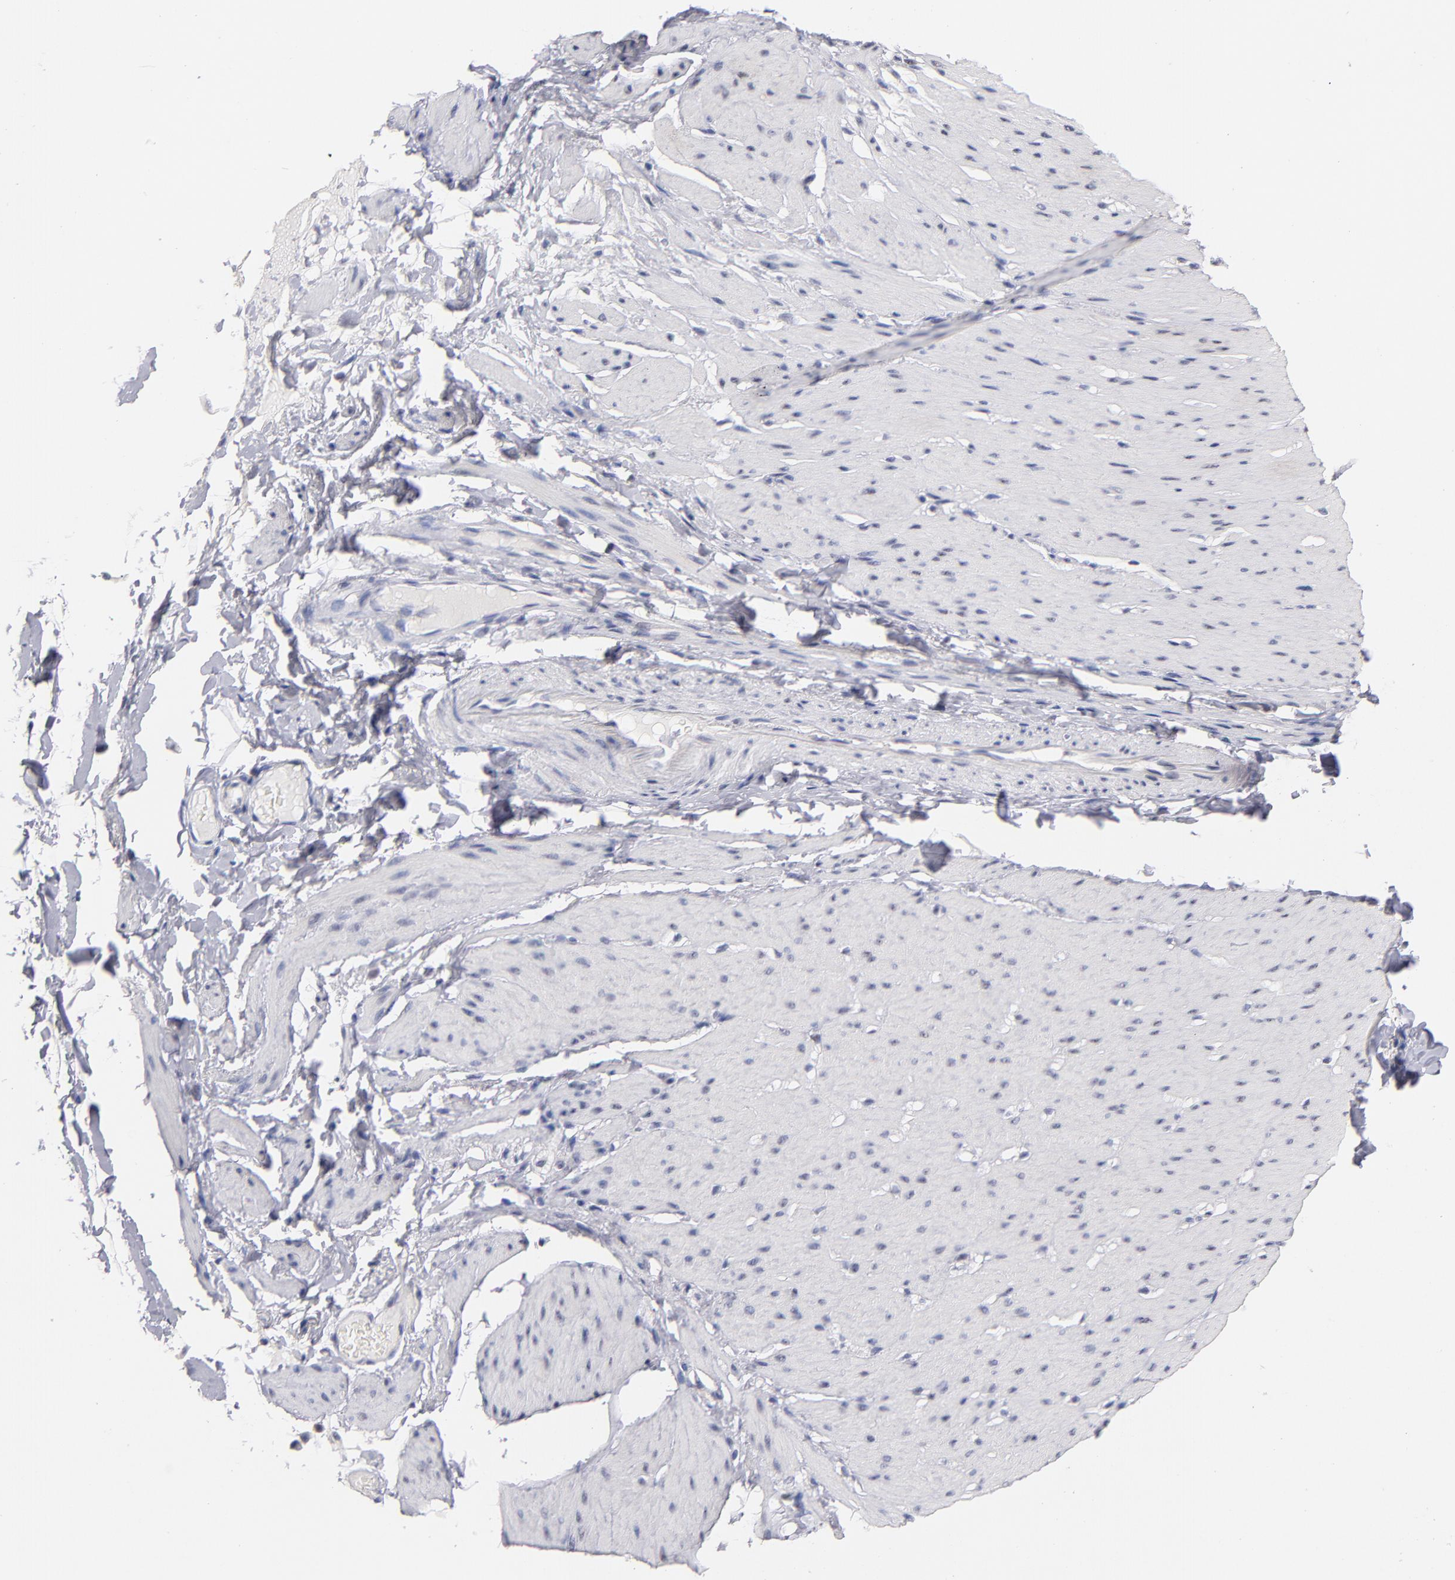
{"staining": {"intensity": "negative", "quantity": "none", "location": "none"}, "tissue": "smooth muscle", "cell_type": "Smooth muscle cells", "image_type": "normal", "snomed": [{"axis": "morphology", "description": "Normal tissue, NOS"}, {"axis": "topography", "description": "Smooth muscle"}, {"axis": "topography", "description": "Colon"}], "caption": "This histopathology image is of benign smooth muscle stained with immunohistochemistry to label a protein in brown with the nuclei are counter-stained blue. There is no staining in smooth muscle cells. (IHC, brightfield microscopy, high magnification).", "gene": "RAF1", "patient": {"sex": "male", "age": 67}}